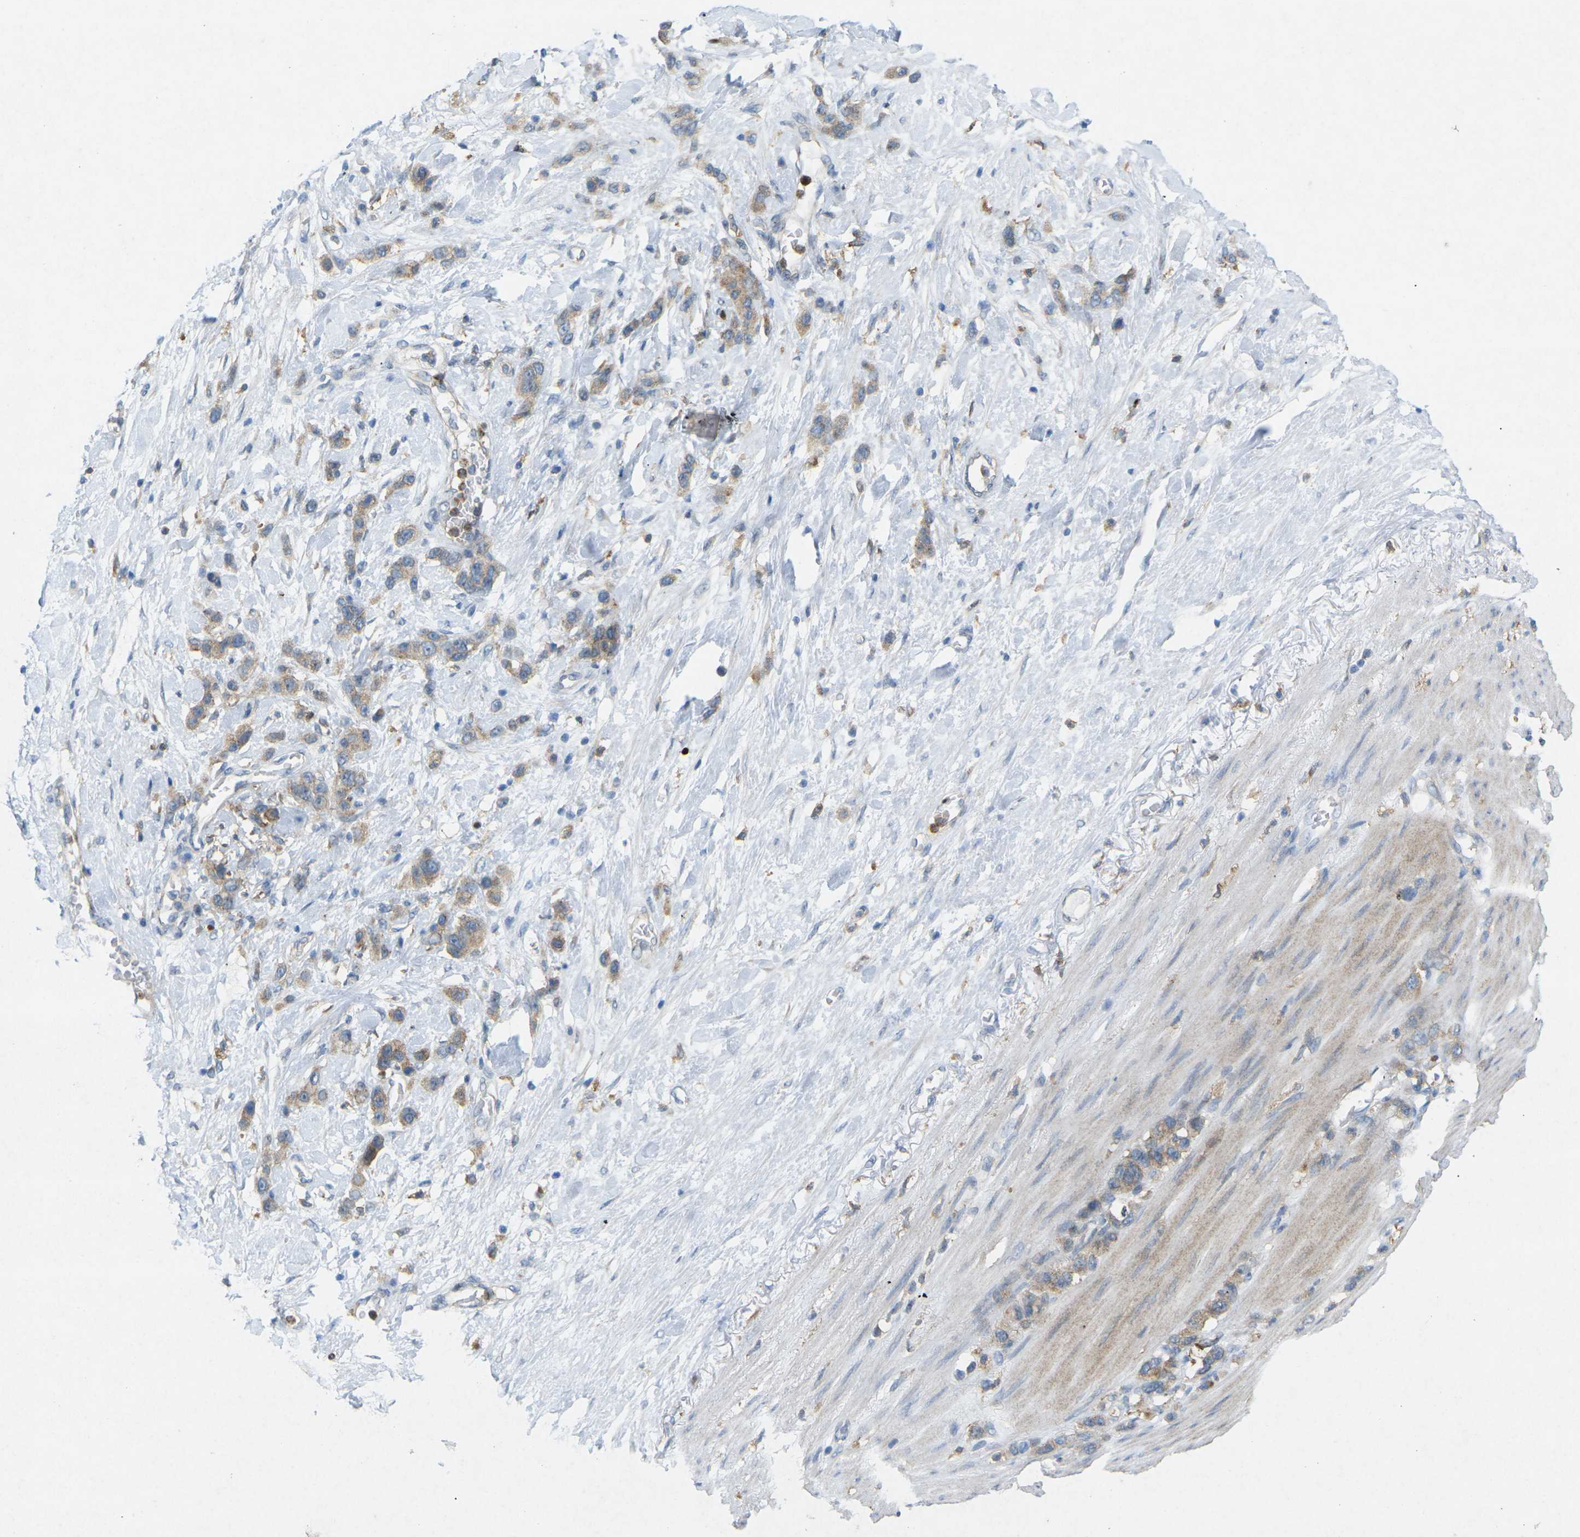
{"staining": {"intensity": "moderate", "quantity": "25%-75%", "location": "cytoplasmic/membranous"}, "tissue": "stomach cancer", "cell_type": "Tumor cells", "image_type": "cancer", "snomed": [{"axis": "morphology", "description": "Adenocarcinoma, NOS"}, {"axis": "morphology", "description": "Adenocarcinoma, High grade"}, {"axis": "topography", "description": "Stomach, upper"}, {"axis": "topography", "description": "Stomach, lower"}], "caption": "Moderate cytoplasmic/membranous expression for a protein is present in about 25%-75% of tumor cells of adenocarcinoma (high-grade) (stomach) using IHC.", "gene": "STK11", "patient": {"sex": "female", "age": 65}}